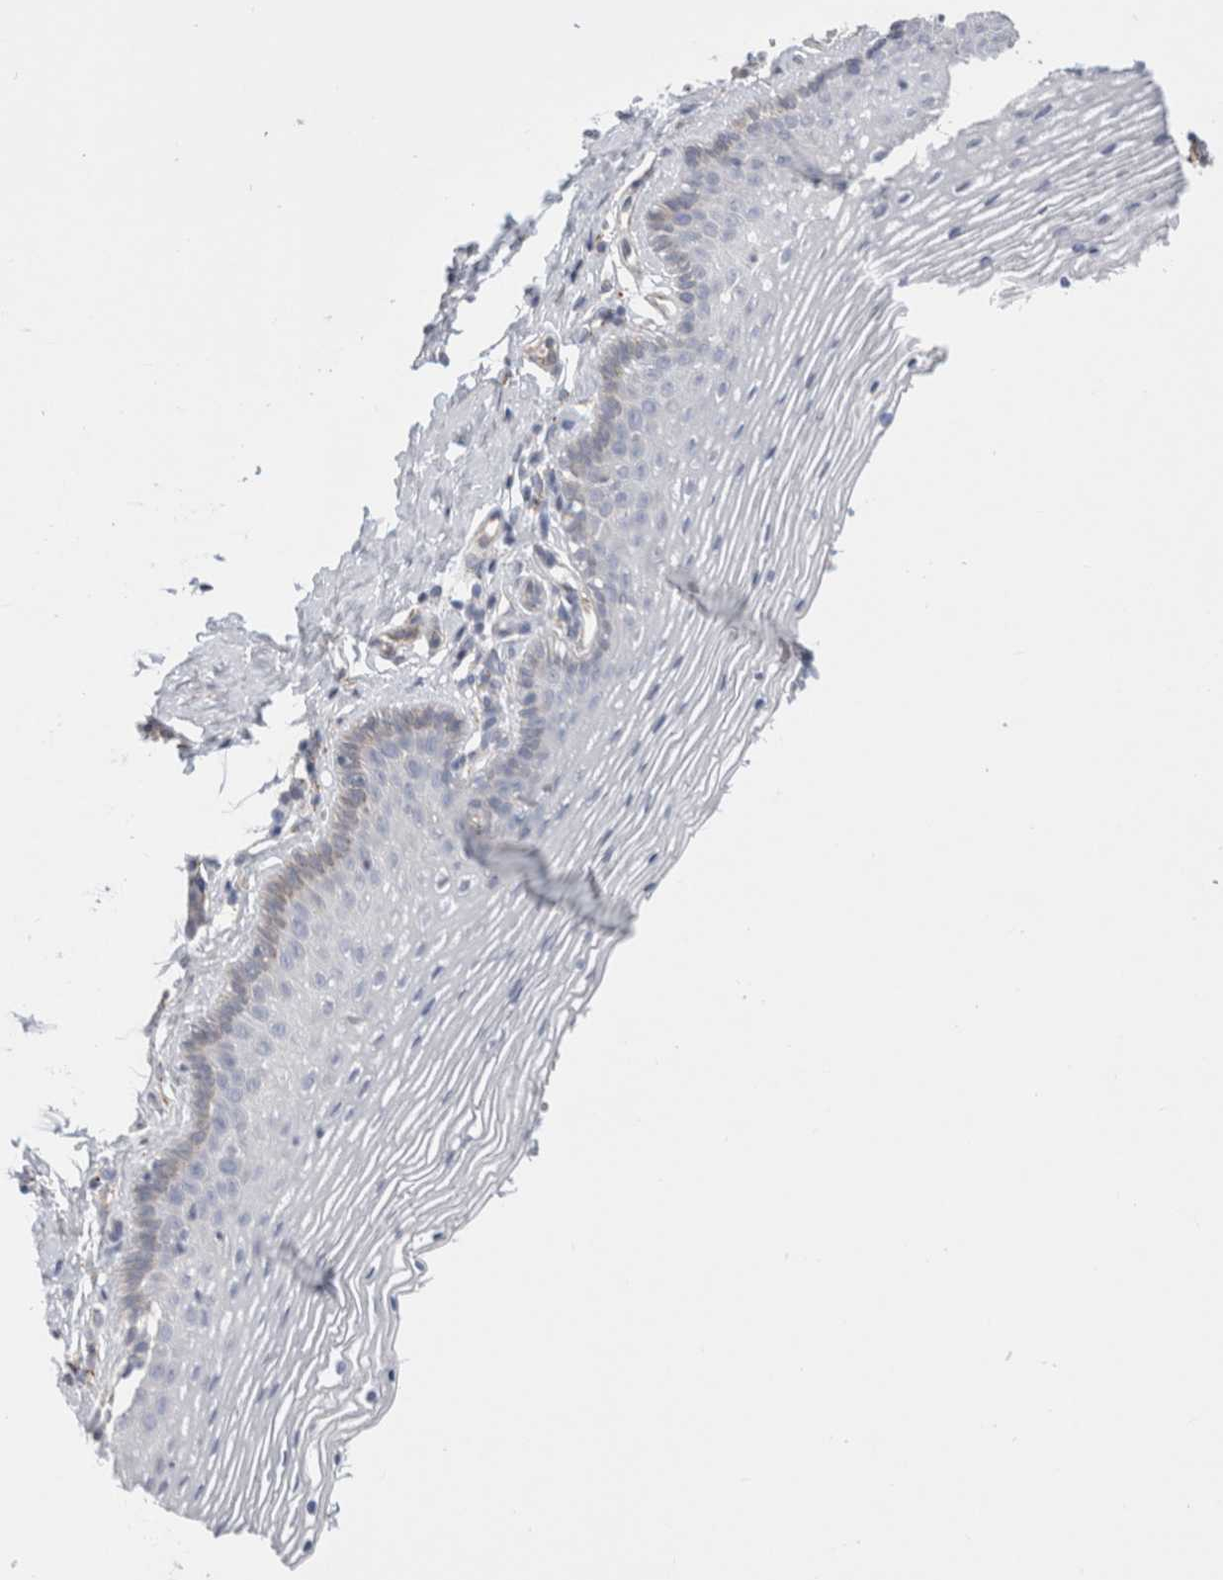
{"staining": {"intensity": "negative", "quantity": "none", "location": "none"}, "tissue": "vagina", "cell_type": "Squamous epithelial cells", "image_type": "normal", "snomed": [{"axis": "morphology", "description": "Normal tissue, NOS"}, {"axis": "topography", "description": "Vagina"}], "caption": "High power microscopy histopathology image of an IHC micrograph of benign vagina, revealing no significant expression in squamous epithelial cells.", "gene": "CNPY4", "patient": {"sex": "female", "age": 32}}